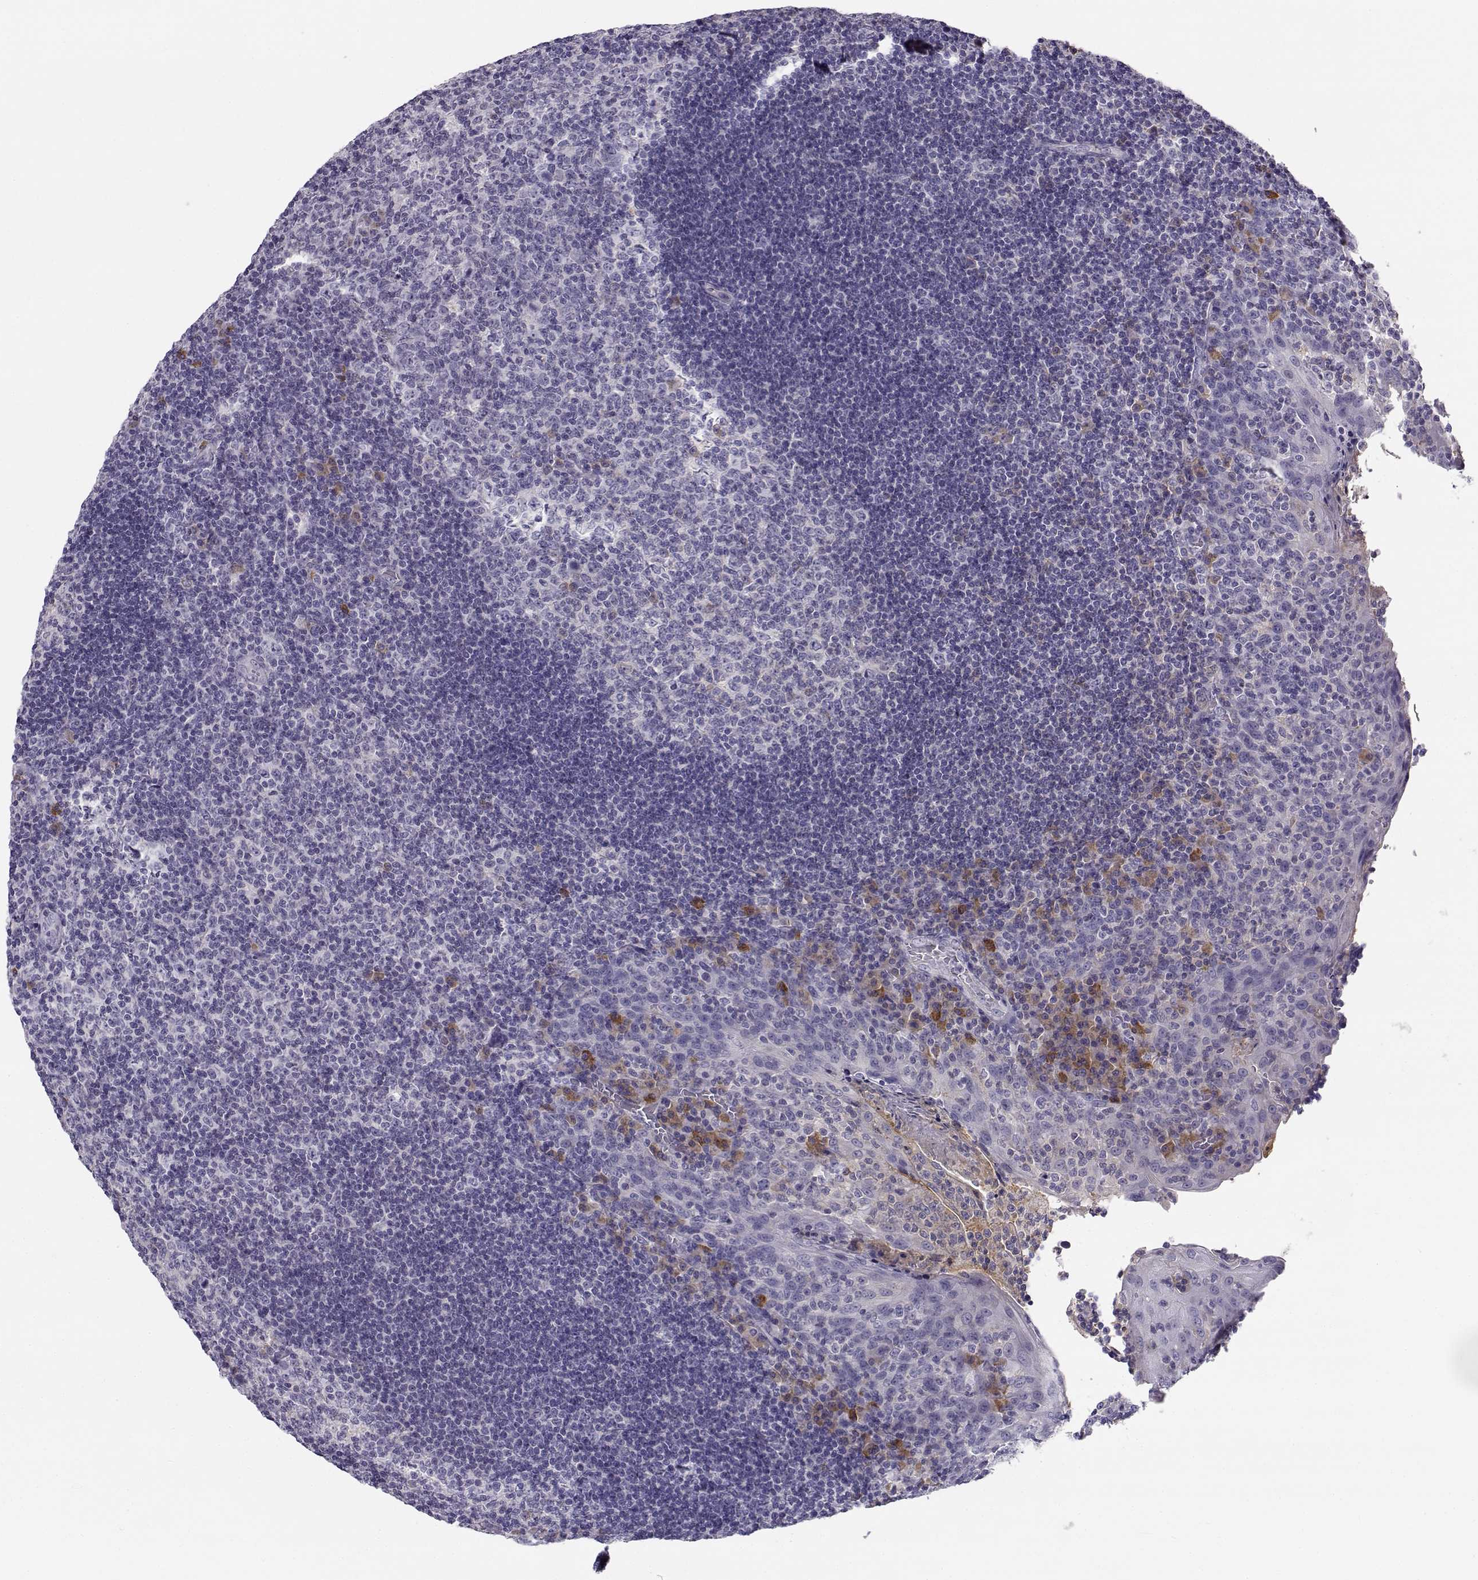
{"staining": {"intensity": "moderate", "quantity": "<25%", "location": "cytoplasmic/membranous"}, "tissue": "tonsil", "cell_type": "Germinal center cells", "image_type": "normal", "snomed": [{"axis": "morphology", "description": "Normal tissue, NOS"}, {"axis": "topography", "description": "Tonsil"}], "caption": "Immunohistochemistry of unremarkable human tonsil exhibits low levels of moderate cytoplasmic/membranous positivity in approximately <25% of germinal center cells. The staining was performed using DAB, with brown indicating positive protein expression. Nuclei are stained blue with hematoxylin.", "gene": "SLCO6A1", "patient": {"sex": "male", "age": 17}}